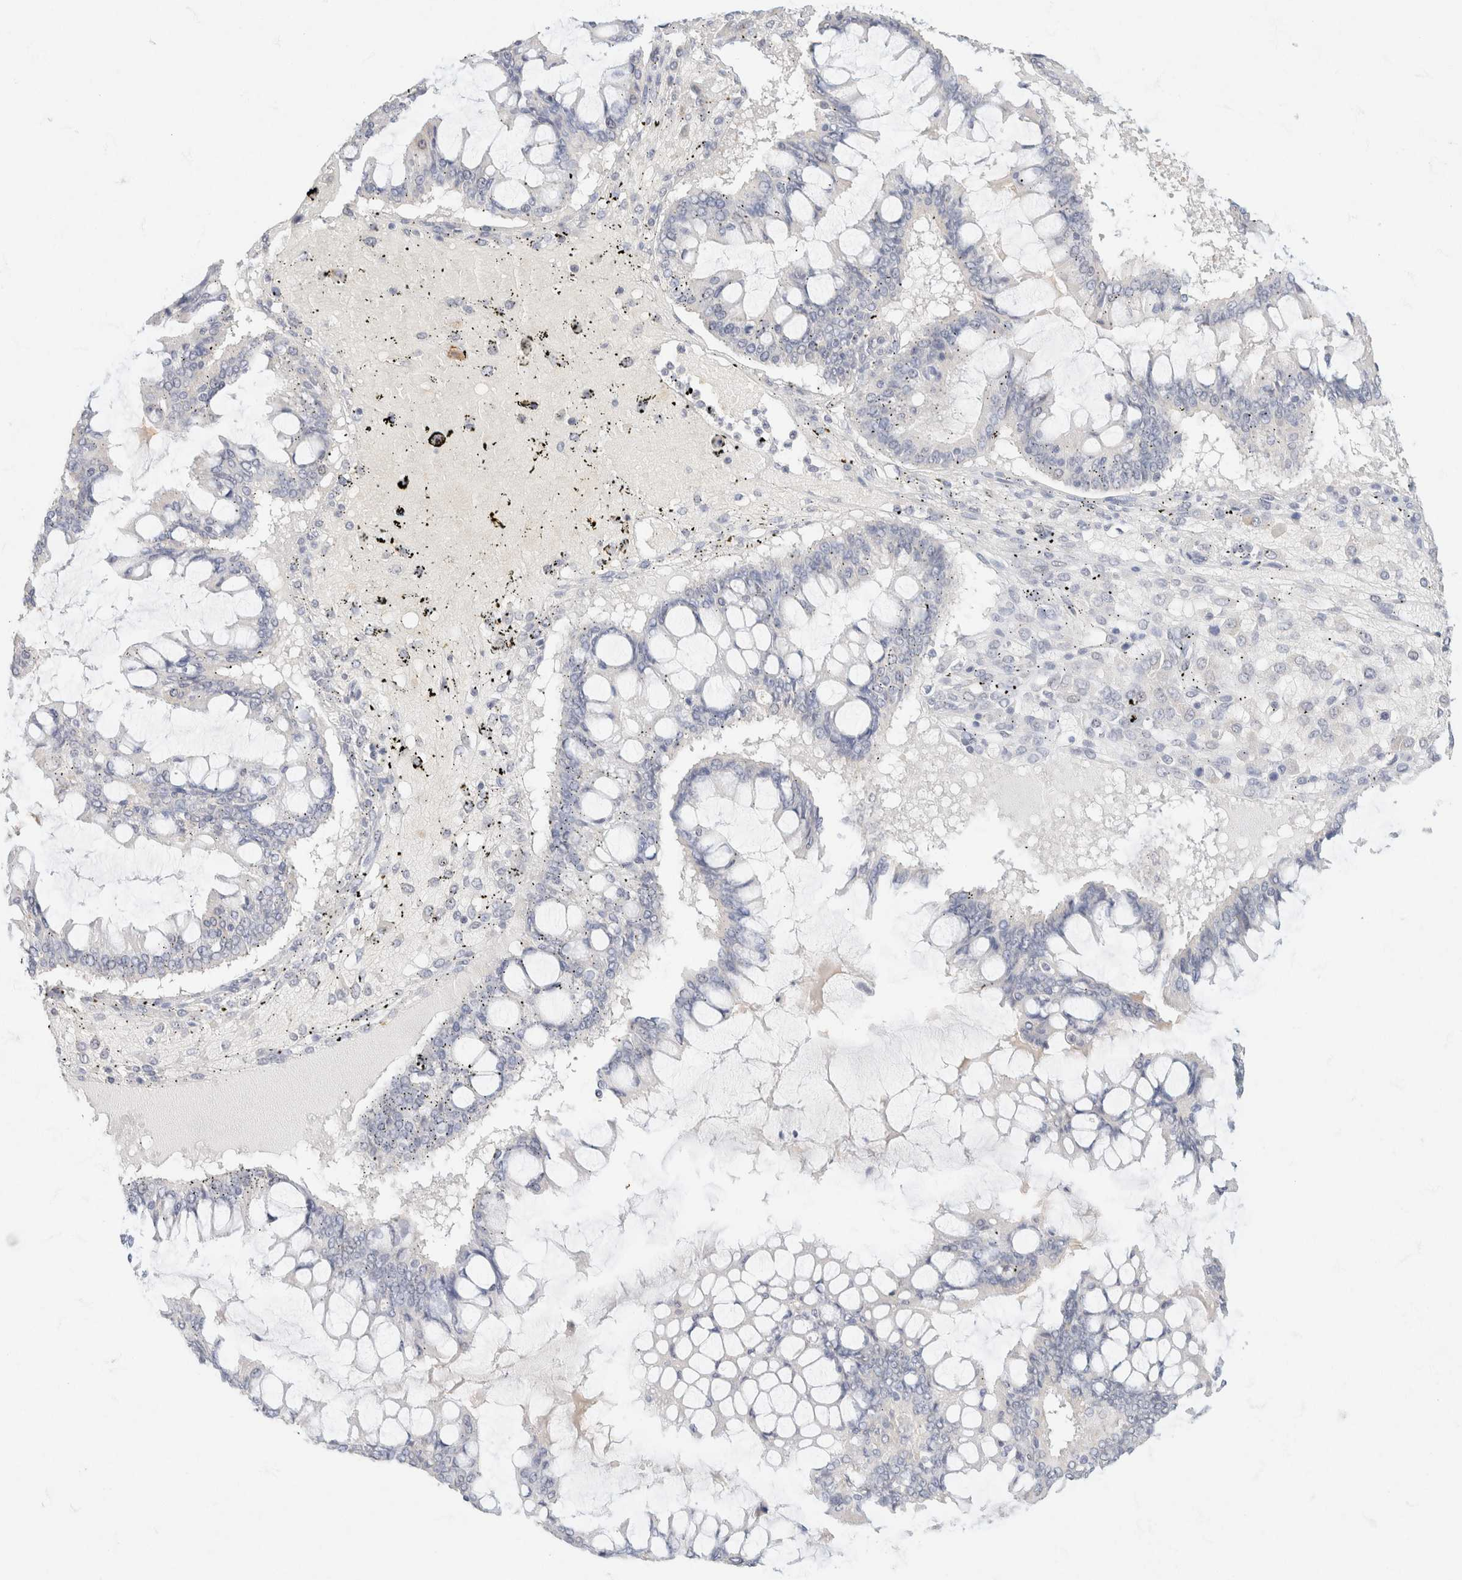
{"staining": {"intensity": "negative", "quantity": "none", "location": "none"}, "tissue": "ovarian cancer", "cell_type": "Tumor cells", "image_type": "cancer", "snomed": [{"axis": "morphology", "description": "Cystadenocarcinoma, mucinous, NOS"}, {"axis": "topography", "description": "Ovary"}], "caption": "The image reveals no significant staining in tumor cells of ovarian cancer.", "gene": "CA12", "patient": {"sex": "female", "age": 73}}